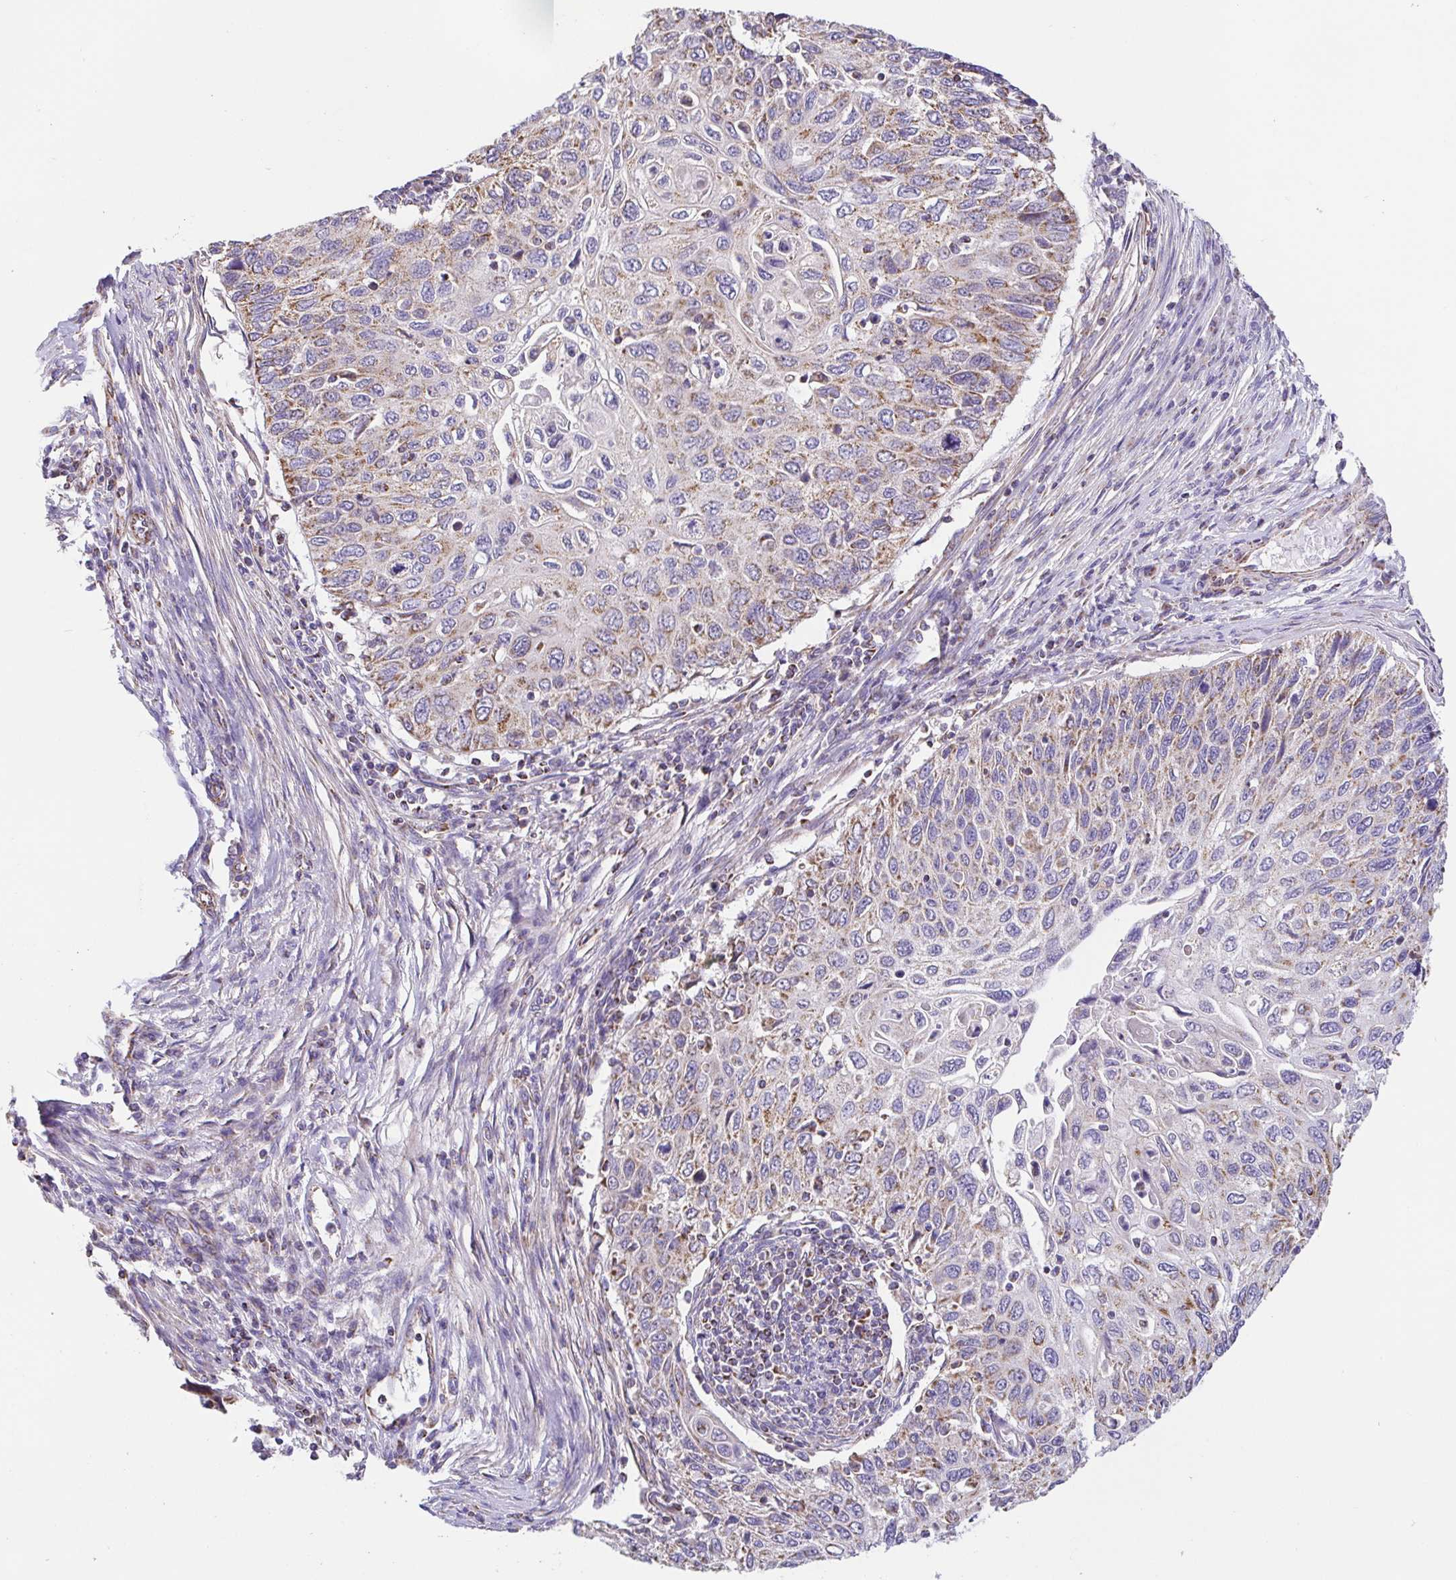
{"staining": {"intensity": "moderate", "quantity": "25%-75%", "location": "cytoplasmic/membranous"}, "tissue": "cervical cancer", "cell_type": "Tumor cells", "image_type": "cancer", "snomed": [{"axis": "morphology", "description": "Squamous cell carcinoma, NOS"}, {"axis": "topography", "description": "Cervix"}], "caption": "Protein staining of cervical squamous cell carcinoma tissue reveals moderate cytoplasmic/membranous expression in about 25%-75% of tumor cells.", "gene": "GINM1", "patient": {"sex": "female", "age": 70}}